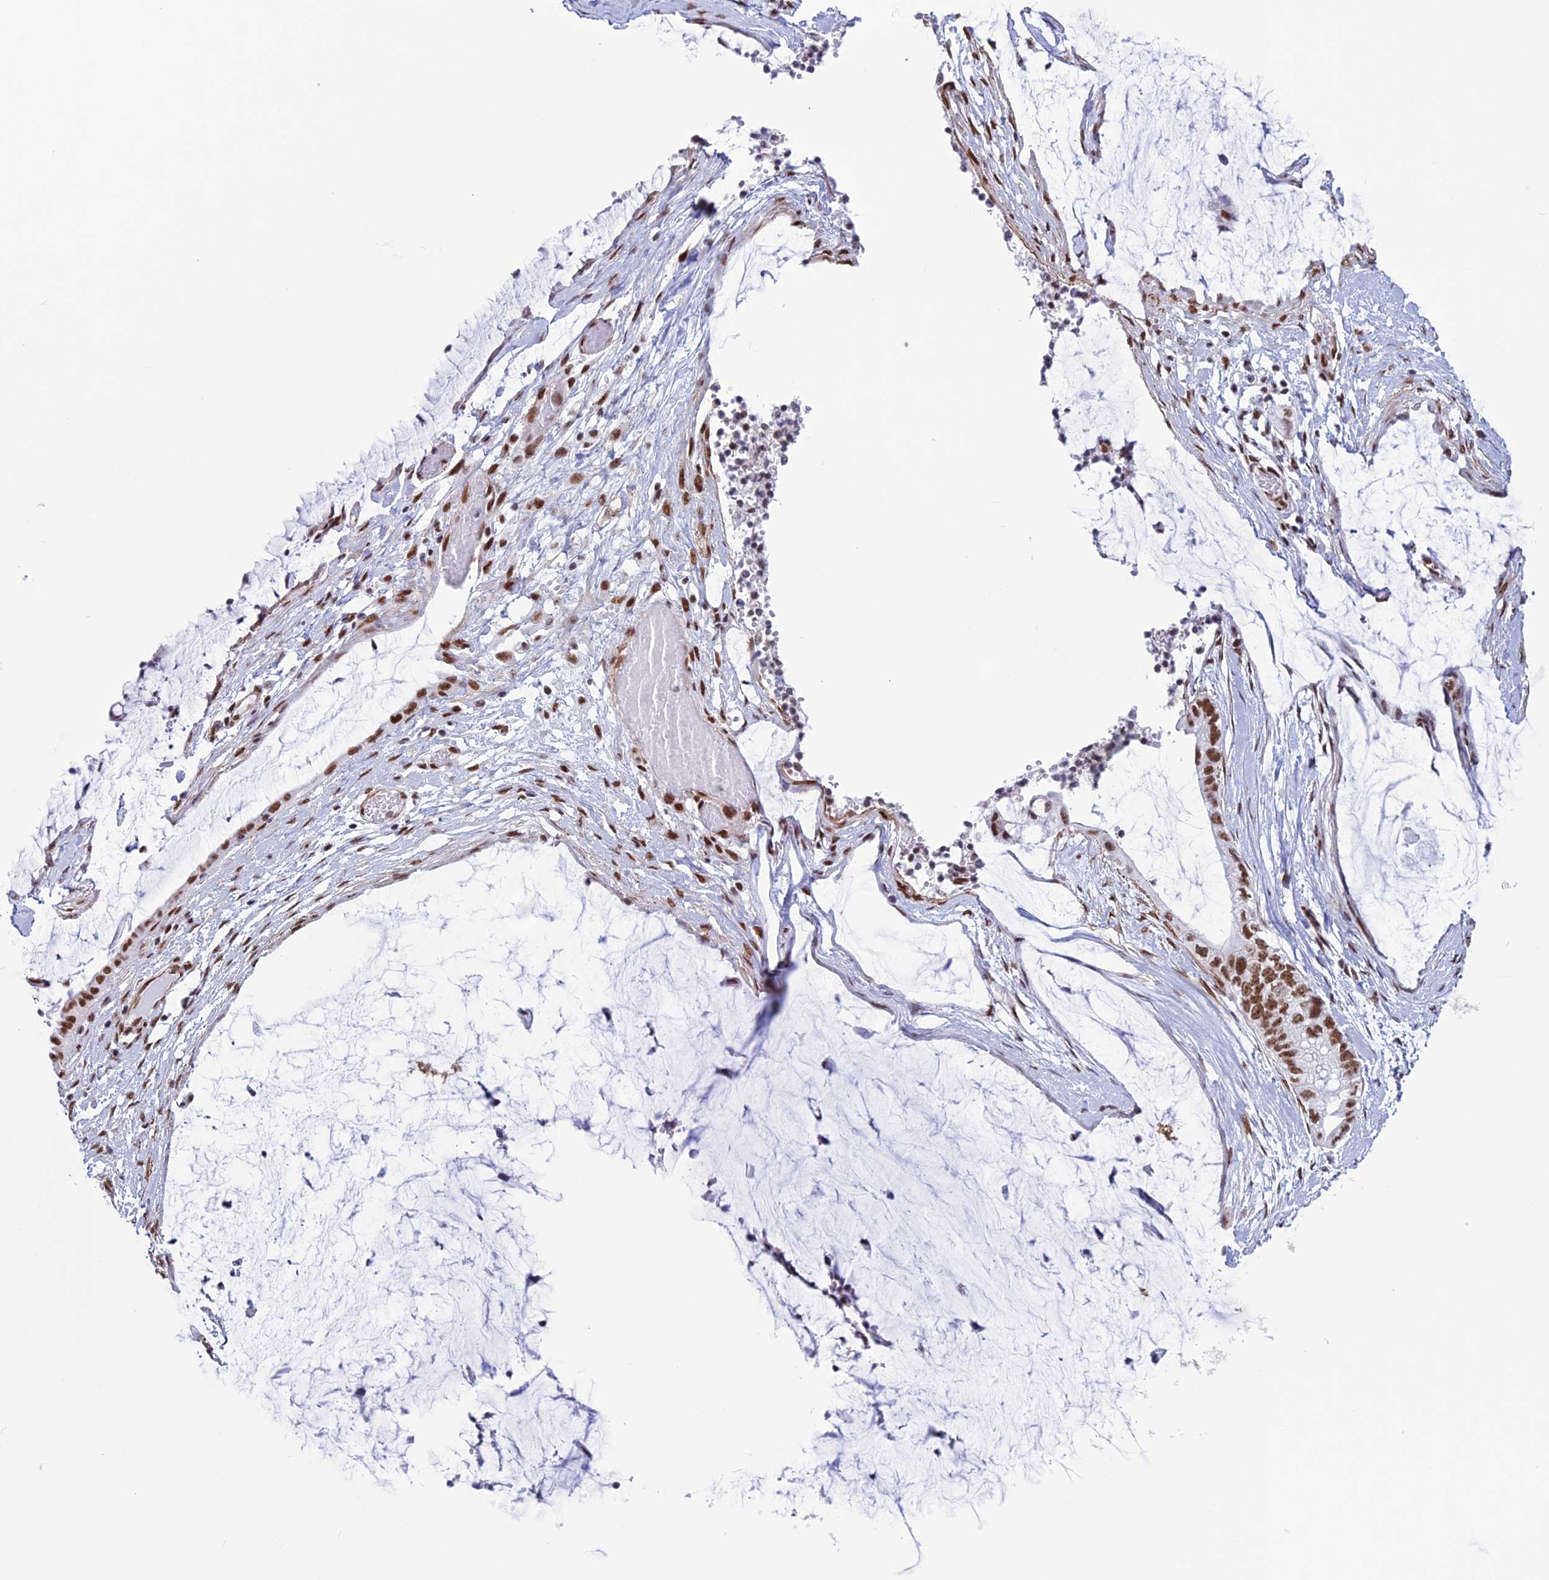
{"staining": {"intensity": "moderate", "quantity": ">75%", "location": "nuclear"}, "tissue": "ovarian cancer", "cell_type": "Tumor cells", "image_type": "cancer", "snomed": [{"axis": "morphology", "description": "Cystadenocarcinoma, mucinous, NOS"}, {"axis": "topography", "description": "Ovary"}], "caption": "A medium amount of moderate nuclear expression is present in approximately >75% of tumor cells in ovarian mucinous cystadenocarcinoma tissue.", "gene": "U2AF1", "patient": {"sex": "female", "age": 39}}